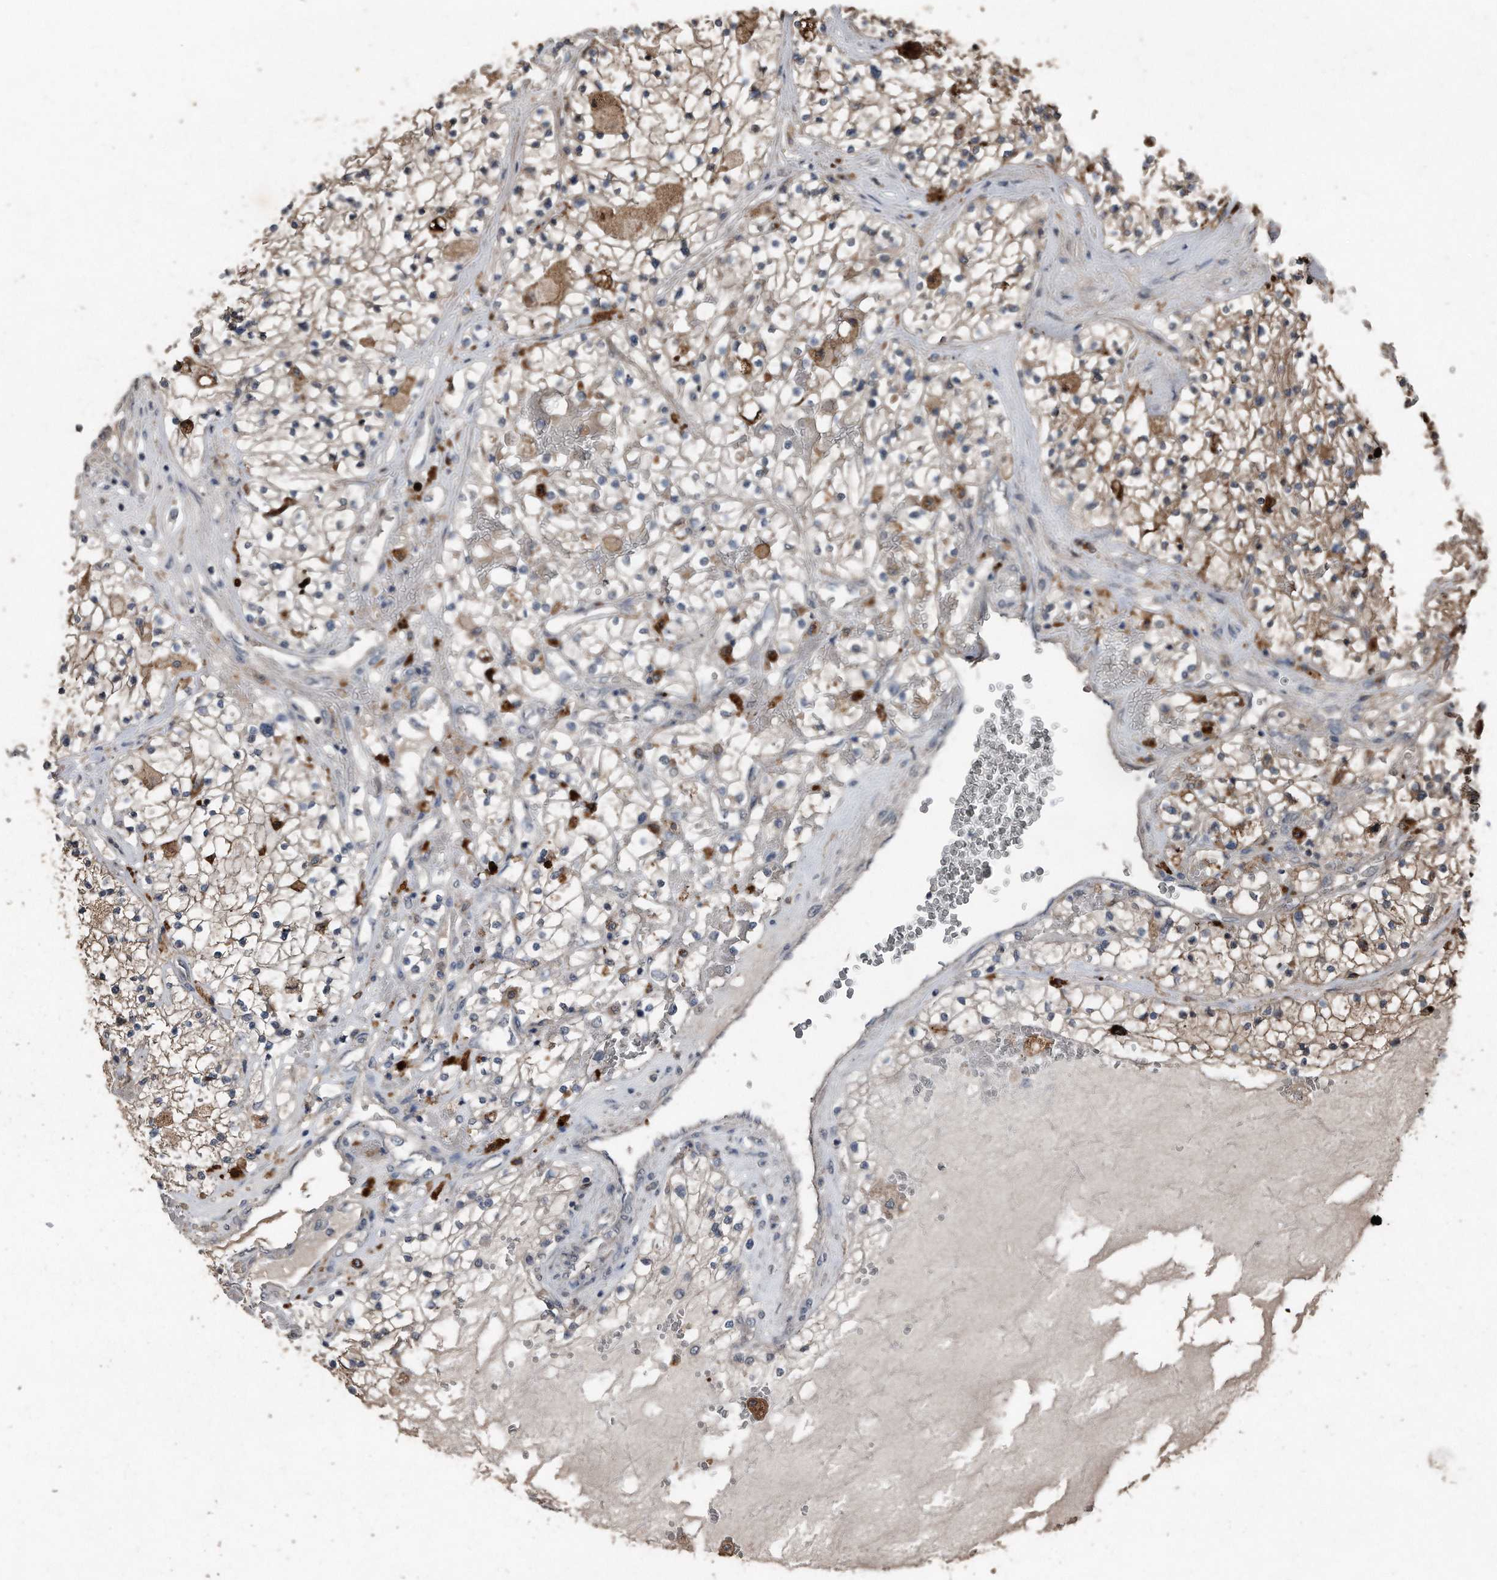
{"staining": {"intensity": "moderate", "quantity": "25%-75%", "location": "cytoplasmic/membranous"}, "tissue": "renal cancer", "cell_type": "Tumor cells", "image_type": "cancer", "snomed": [{"axis": "morphology", "description": "Normal tissue, NOS"}, {"axis": "morphology", "description": "Adenocarcinoma, NOS"}, {"axis": "topography", "description": "Kidney"}], "caption": "Immunohistochemistry image of human renal cancer (adenocarcinoma) stained for a protein (brown), which shows medium levels of moderate cytoplasmic/membranous positivity in approximately 25%-75% of tumor cells.", "gene": "ANKRD10", "patient": {"sex": "male", "age": 68}}